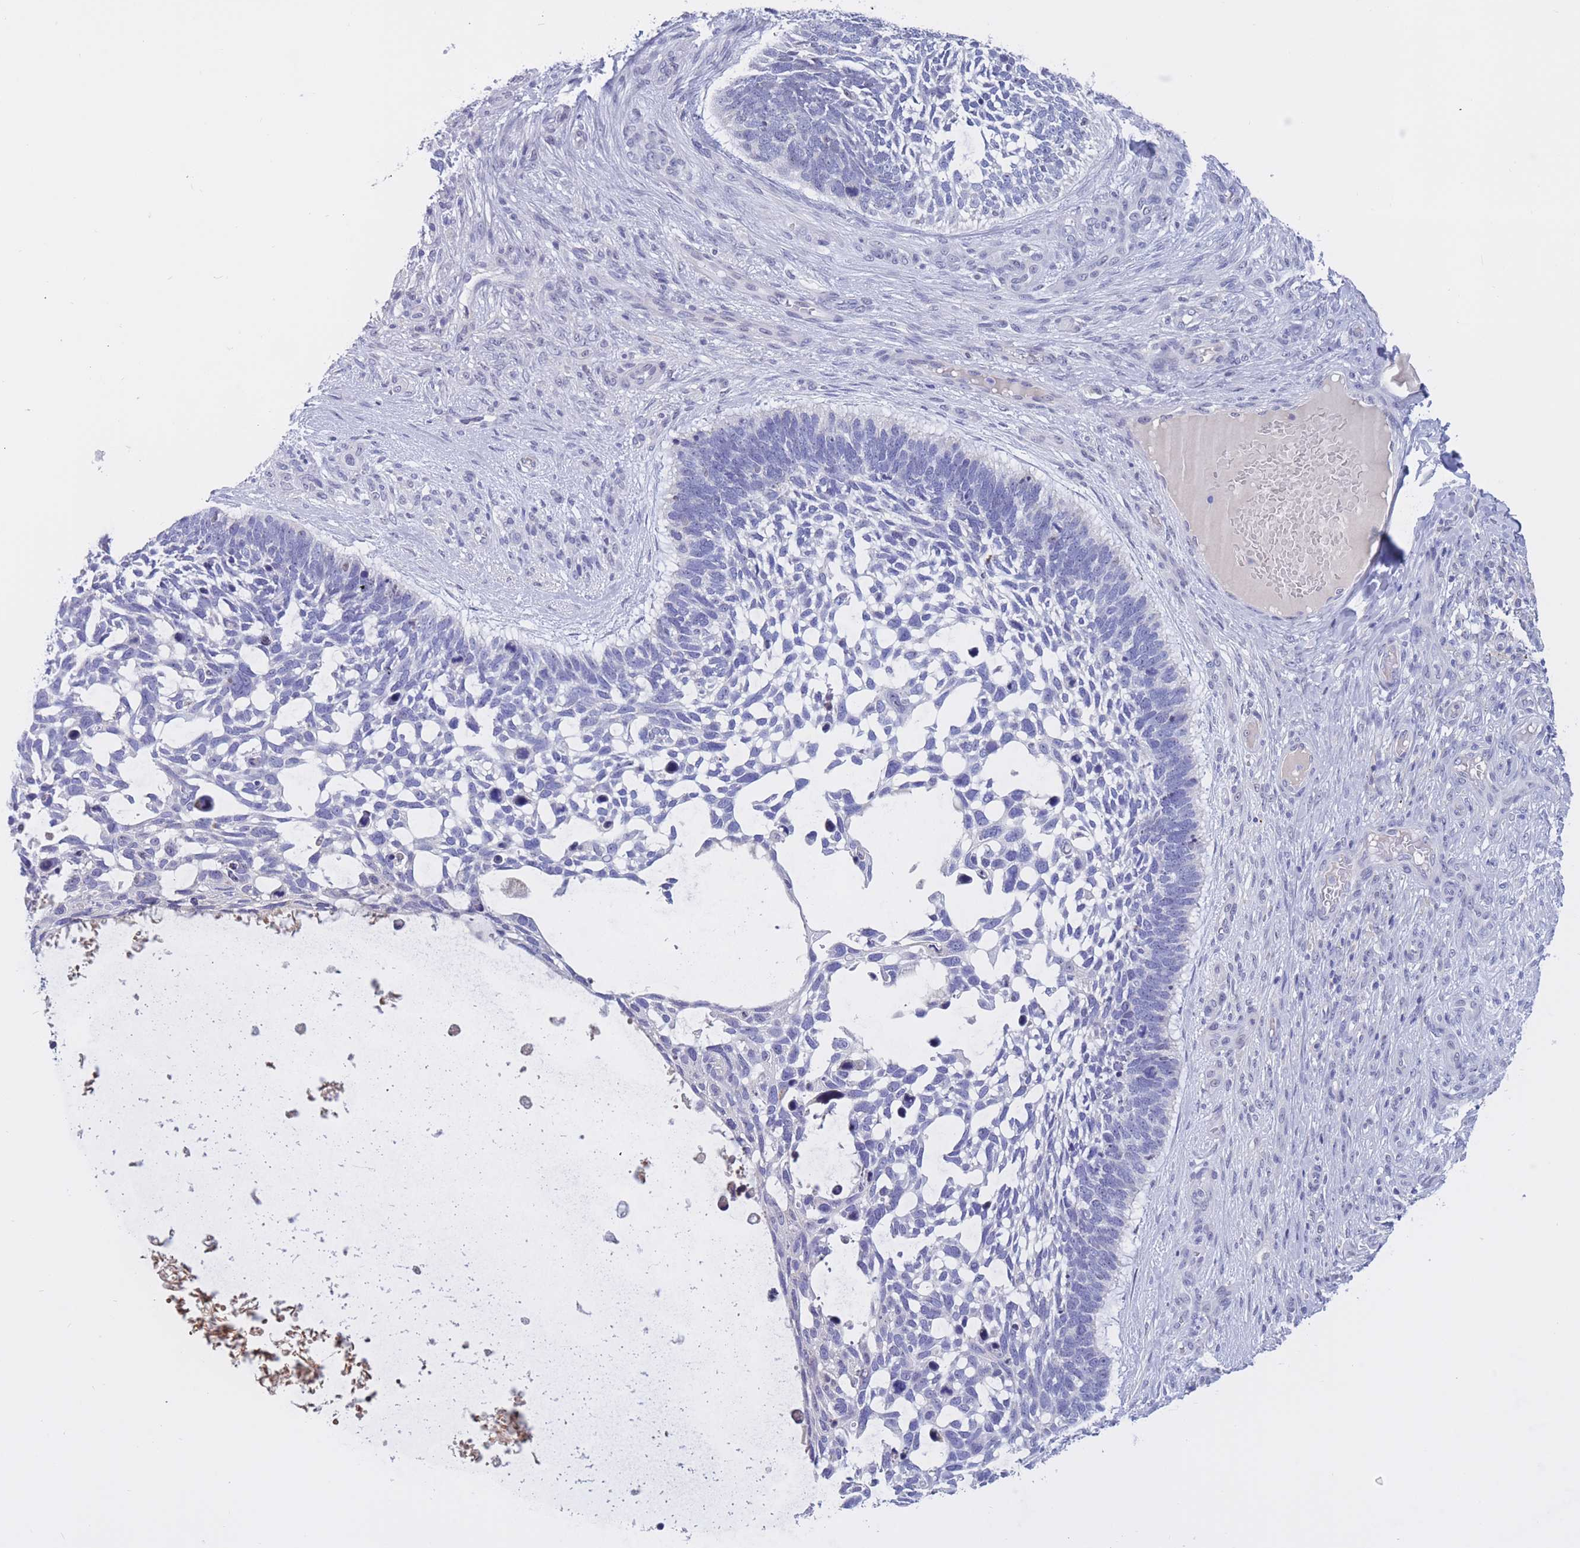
{"staining": {"intensity": "negative", "quantity": "none", "location": "none"}, "tissue": "skin cancer", "cell_type": "Tumor cells", "image_type": "cancer", "snomed": [{"axis": "morphology", "description": "Basal cell carcinoma"}, {"axis": "topography", "description": "Skin"}], "caption": "IHC micrograph of human skin basal cell carcinoma stained for a protein (brown), which reveals no positivity in tumor cells. The staining was performed using DAB to visualize the protein expression in brown, while the nuclei were stained in blue with hematoxylin (Magnification: 20x).", "gene": "BOP1", "patient": {"sex": "male", "age": 88}}